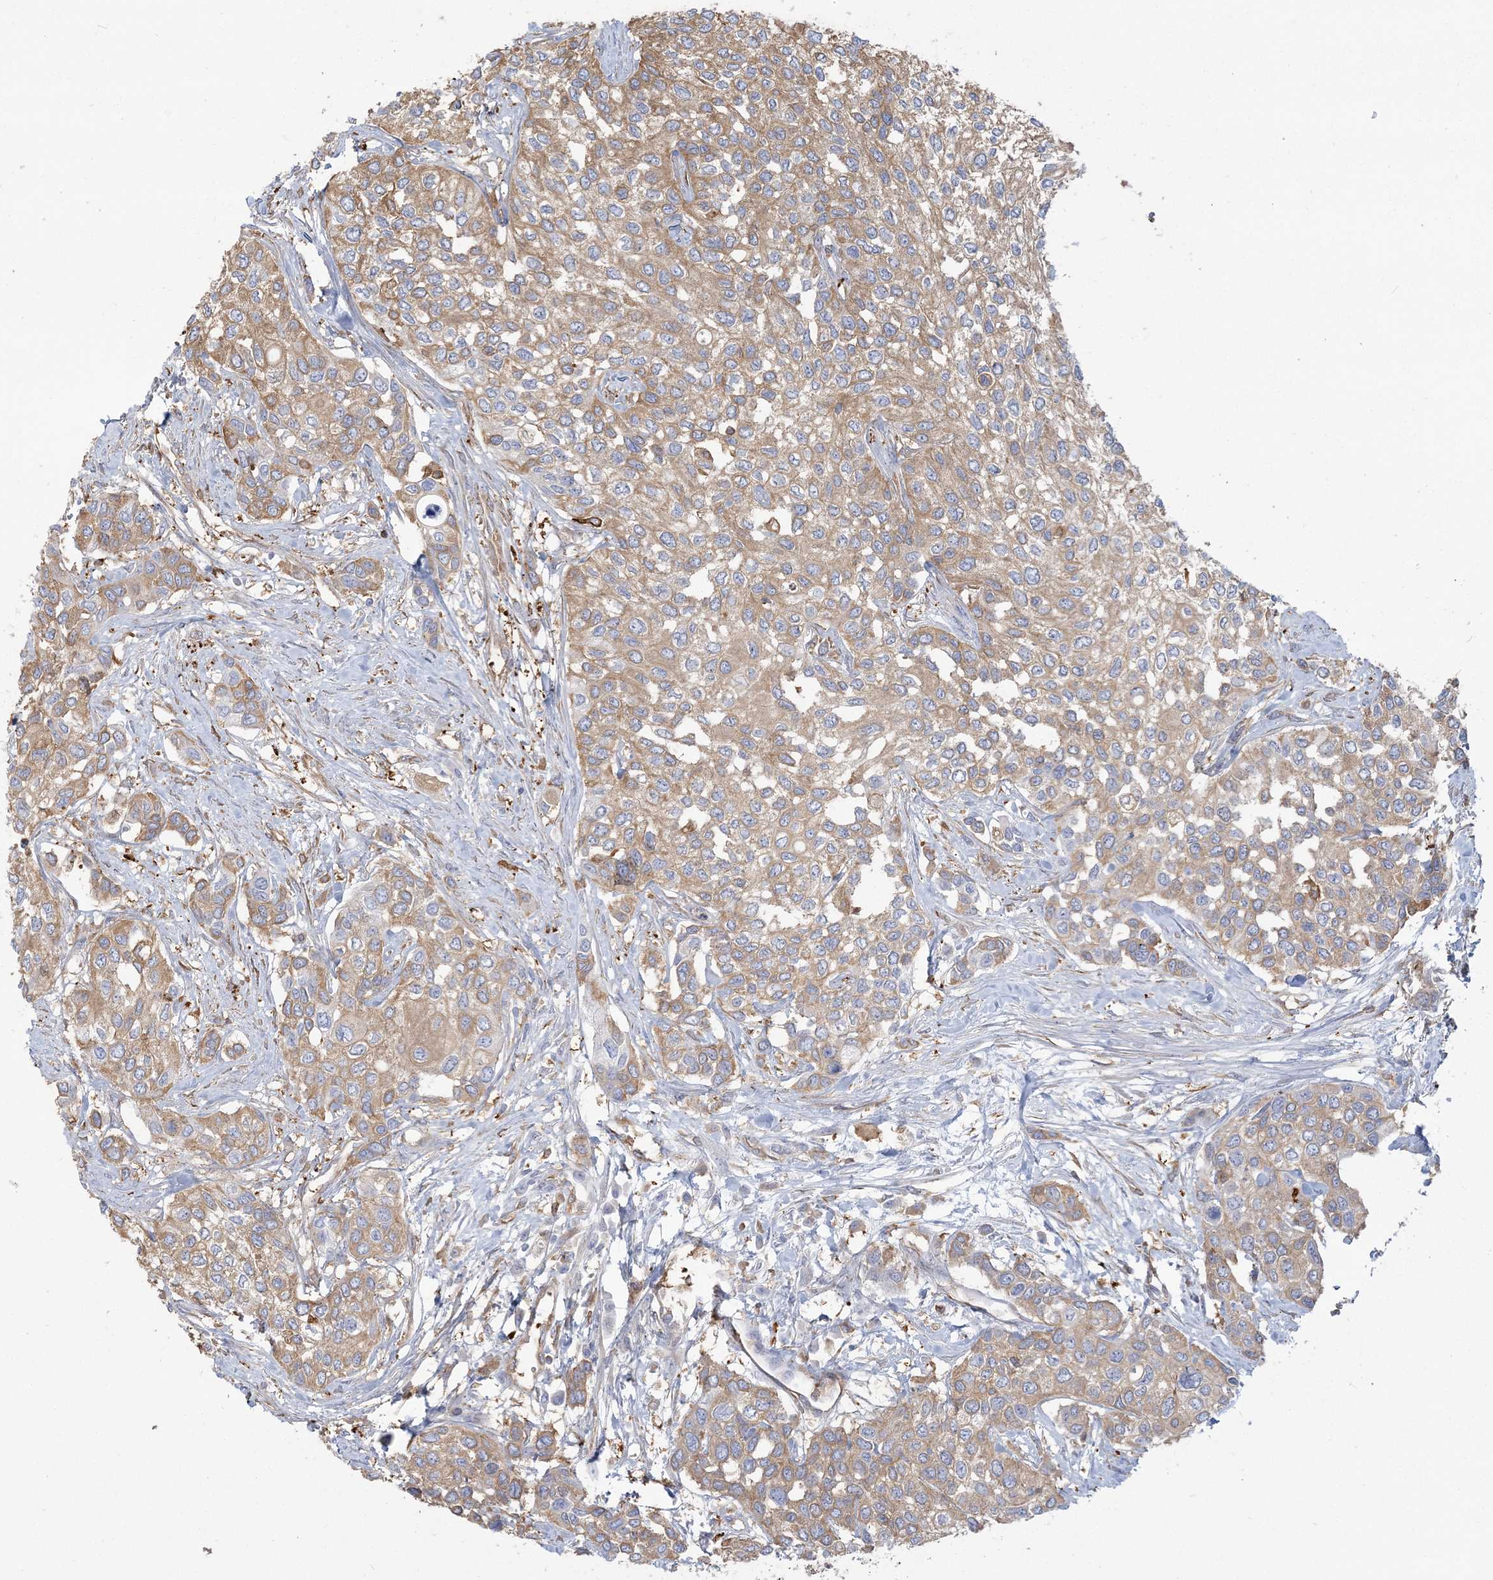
{"staining": {"intensity": "moderate", "quantity": ">75%", "location": "cytoplasmic/membranous"}, "tissue": "urothelial cancer", "cell_type": "Tumor cells", "image_type": "cancer", "snomed": [{"axis": "morphology", "description": "Normal tissue, NOS"}, {"axis": "morphology", "description": "Urothelial carcinoma, High grade"}, {"axis": "topography", "description": "Vascular tissue"}, {"axis": "topography", "description": "Urinary bladder"}], "caption": "A brown stain labels moderate cytoplasmic/membranous staining of a protein in human urothelial carcinoma (high-grade) tumor cells.", "gene": "ANKS1A", "patient": {"sex": "female", "age": 56}}